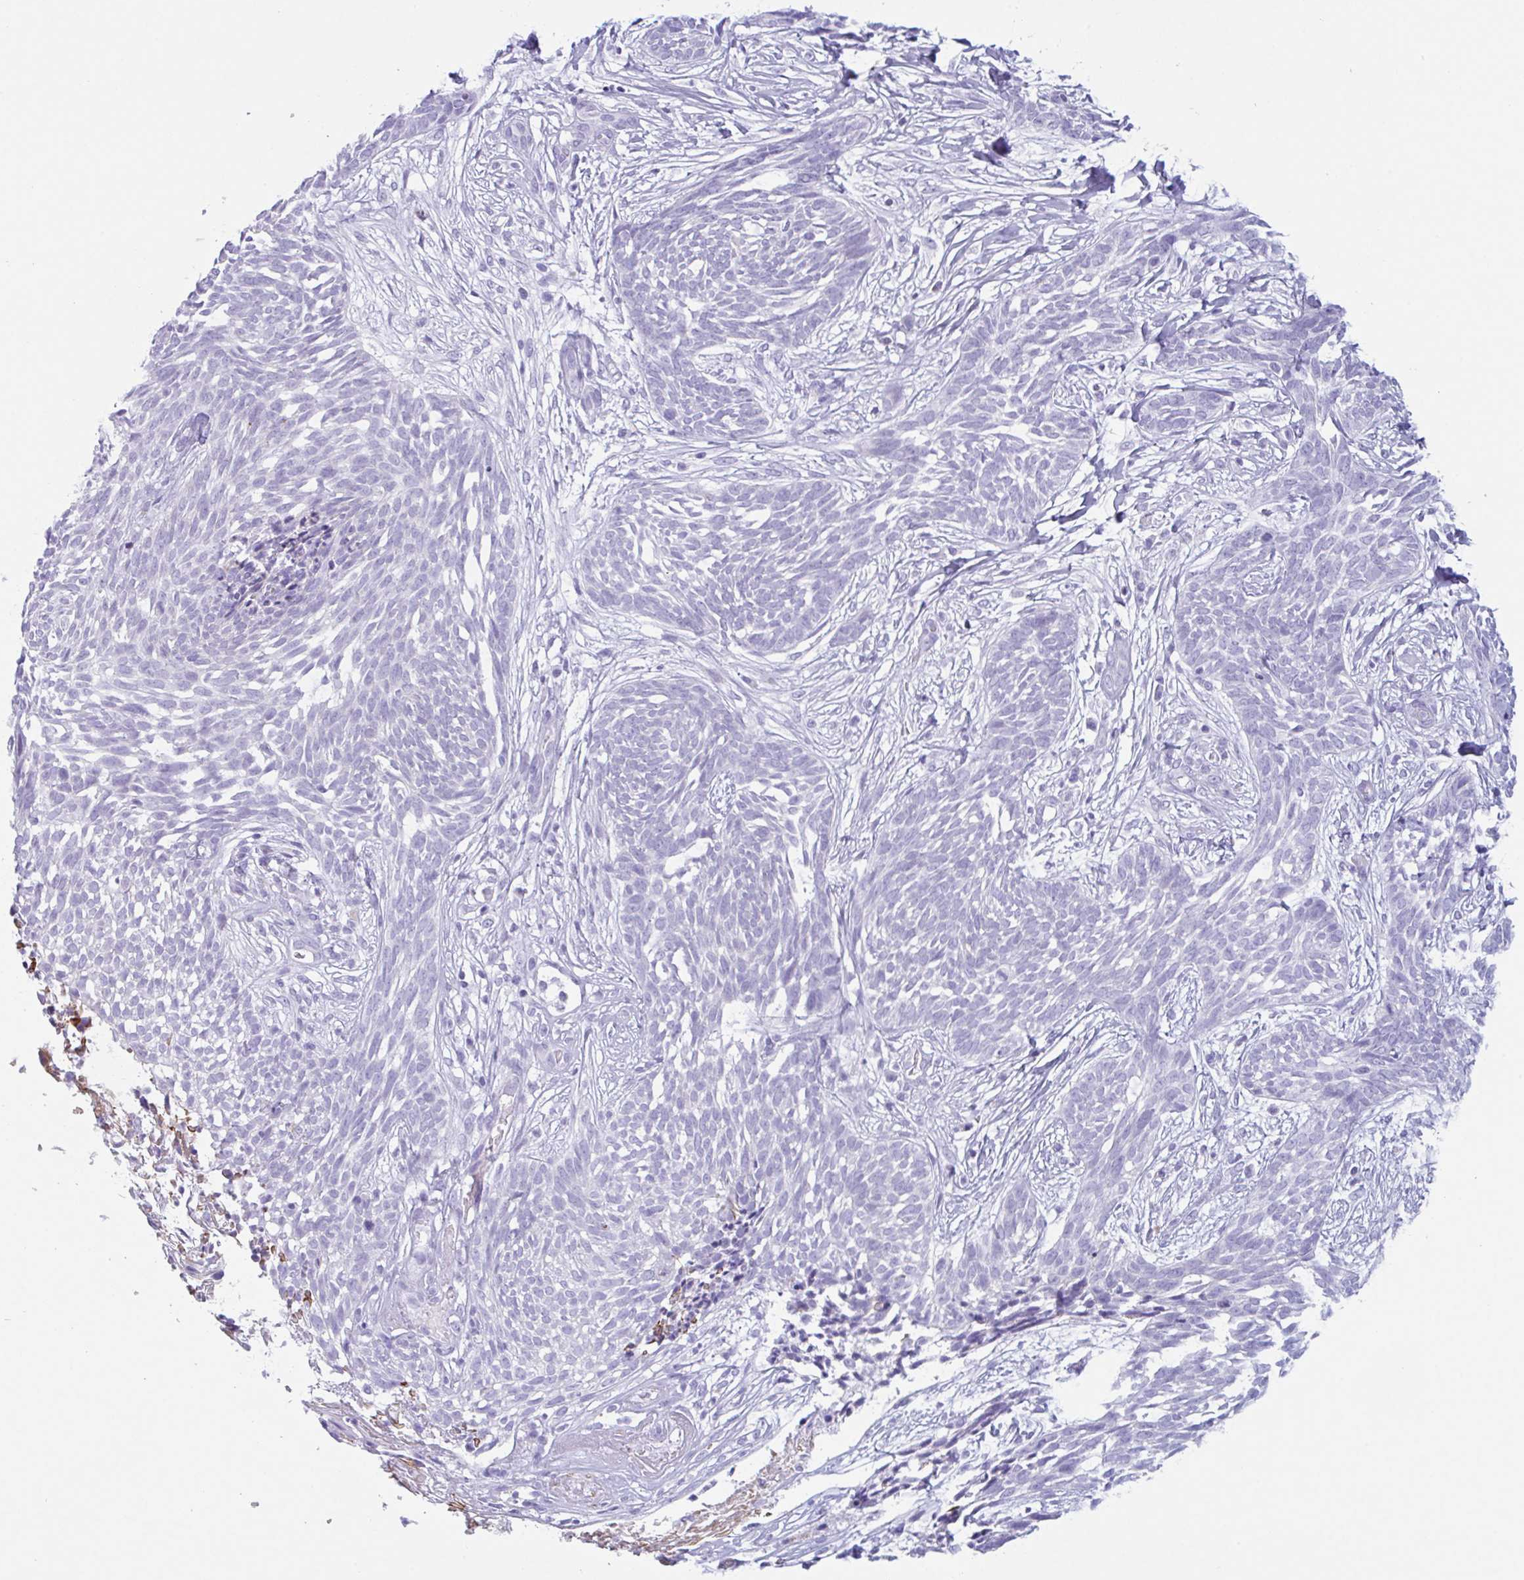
{"staining": {"intensity": "negative", "quantity": "none", "location": "none"}, "tissue": "skin cancer", "cell_type": "Tumor cells", "image_type": "cancer", "snomed": [{"axis": "morphology", "description": "Basal cell carcinoma"}, {"axis": "topography", "description": "Skin"}, {"axis": "topography", "description": "Skin, foot"}], "caption": "A high-resolution image shows immunohistochemistry staining of skin basal cell carcinoma, which exhibits no significant staining in tumor cells.", "gene": "DTWD2", "patient": {"sex": "female", "age": 86}}